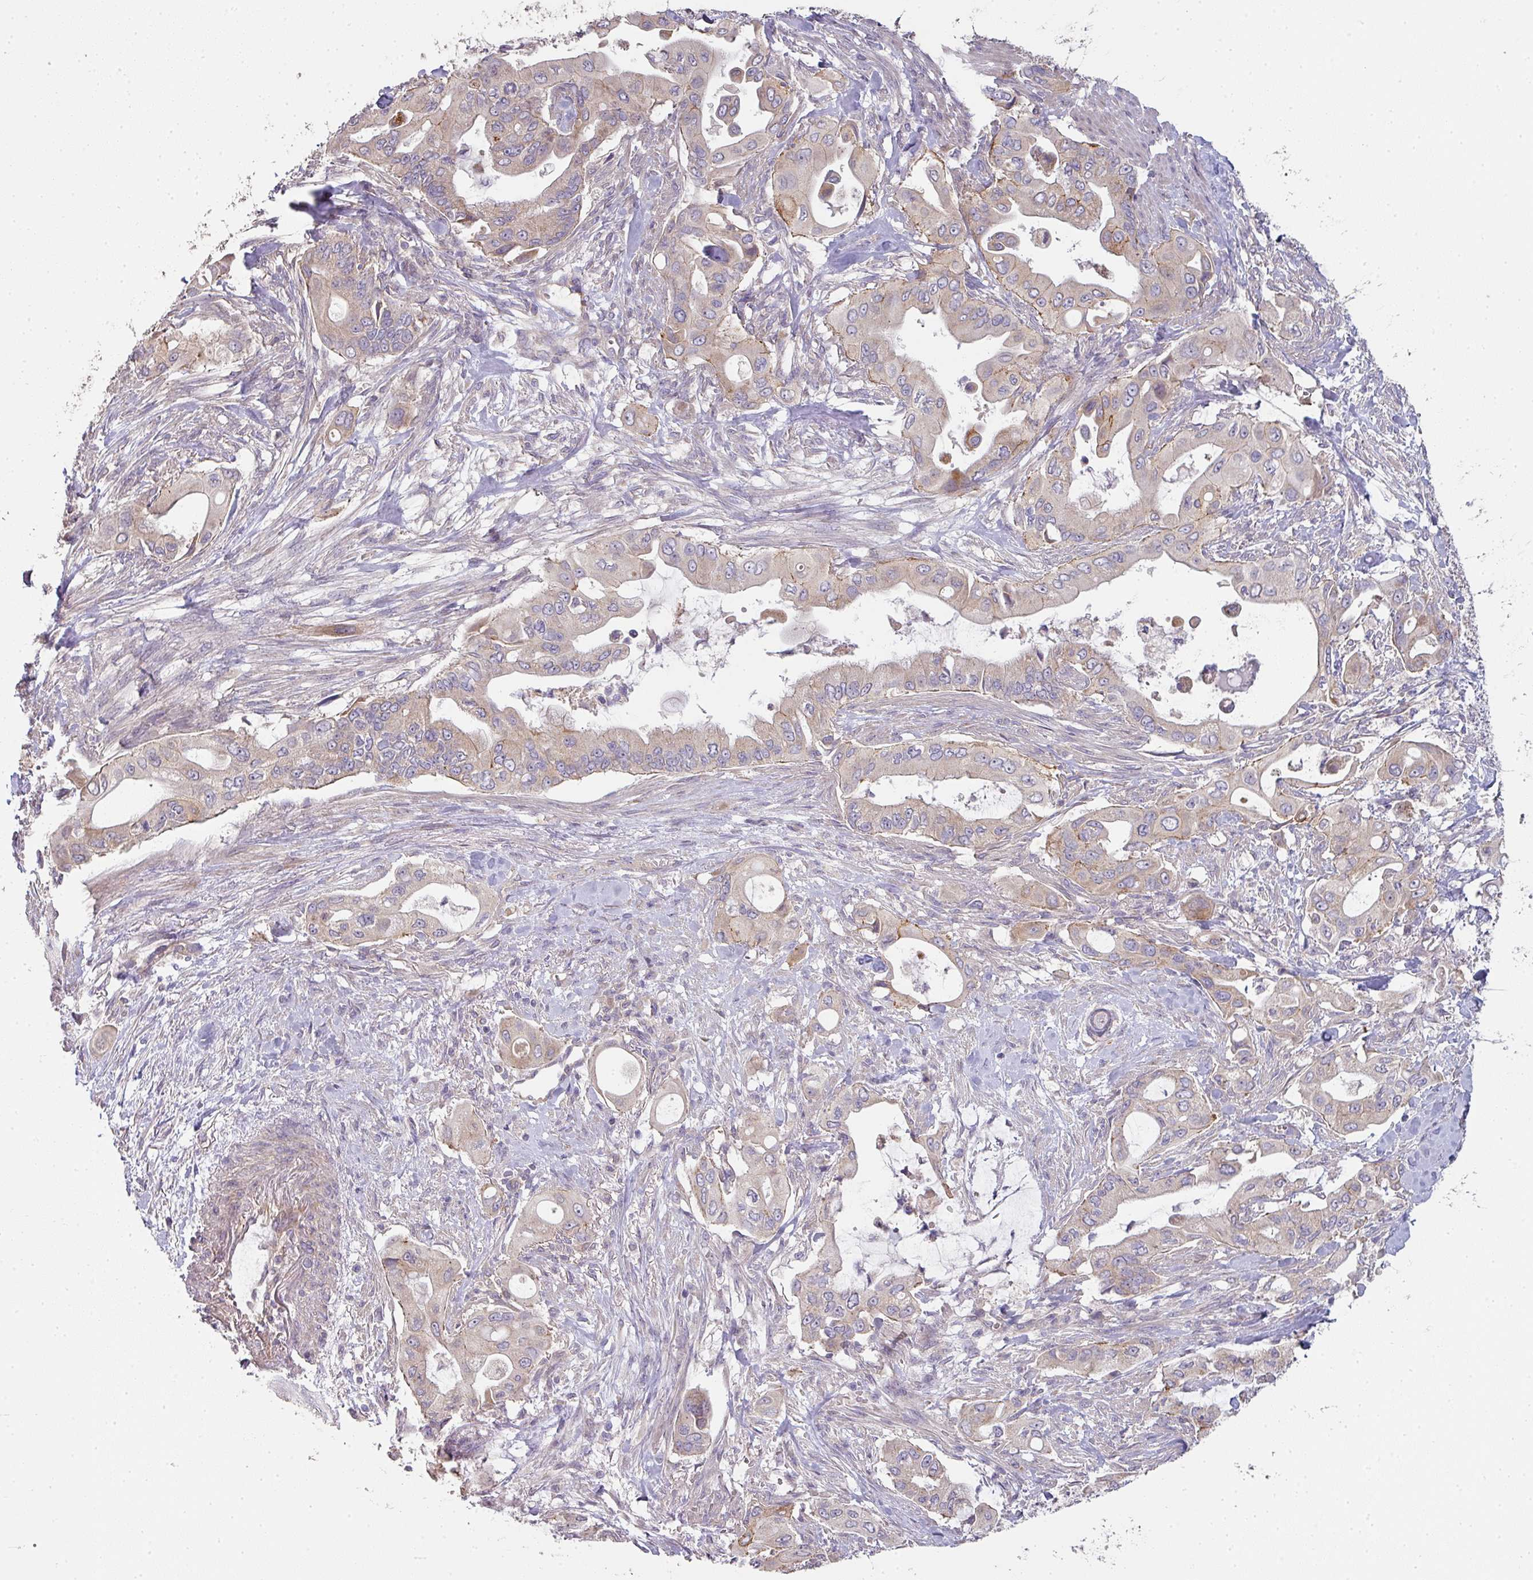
{"staining": {"intensity": "moderate", "quantity": "<25%", "location": "cytoplasmic/membranous"}, "tissue": "pancreatic cancer", "cell_type": "Tumor cells", "image_type": "cancer", "snomed": [{"axis": "morphology", "description": "Adenocarcinoma, NOS"}, {"axis": "topography", "description": "Pancreas"}], "caption": "A high-resolution image shows immunohistochemistry staining of pancreatic cancer, which displays moderate cytoplasmic/membranous expression in approximately <25% of tumor cells.", "gene": "PCDH1", "patient": {"sex": "male", "age": 57}}